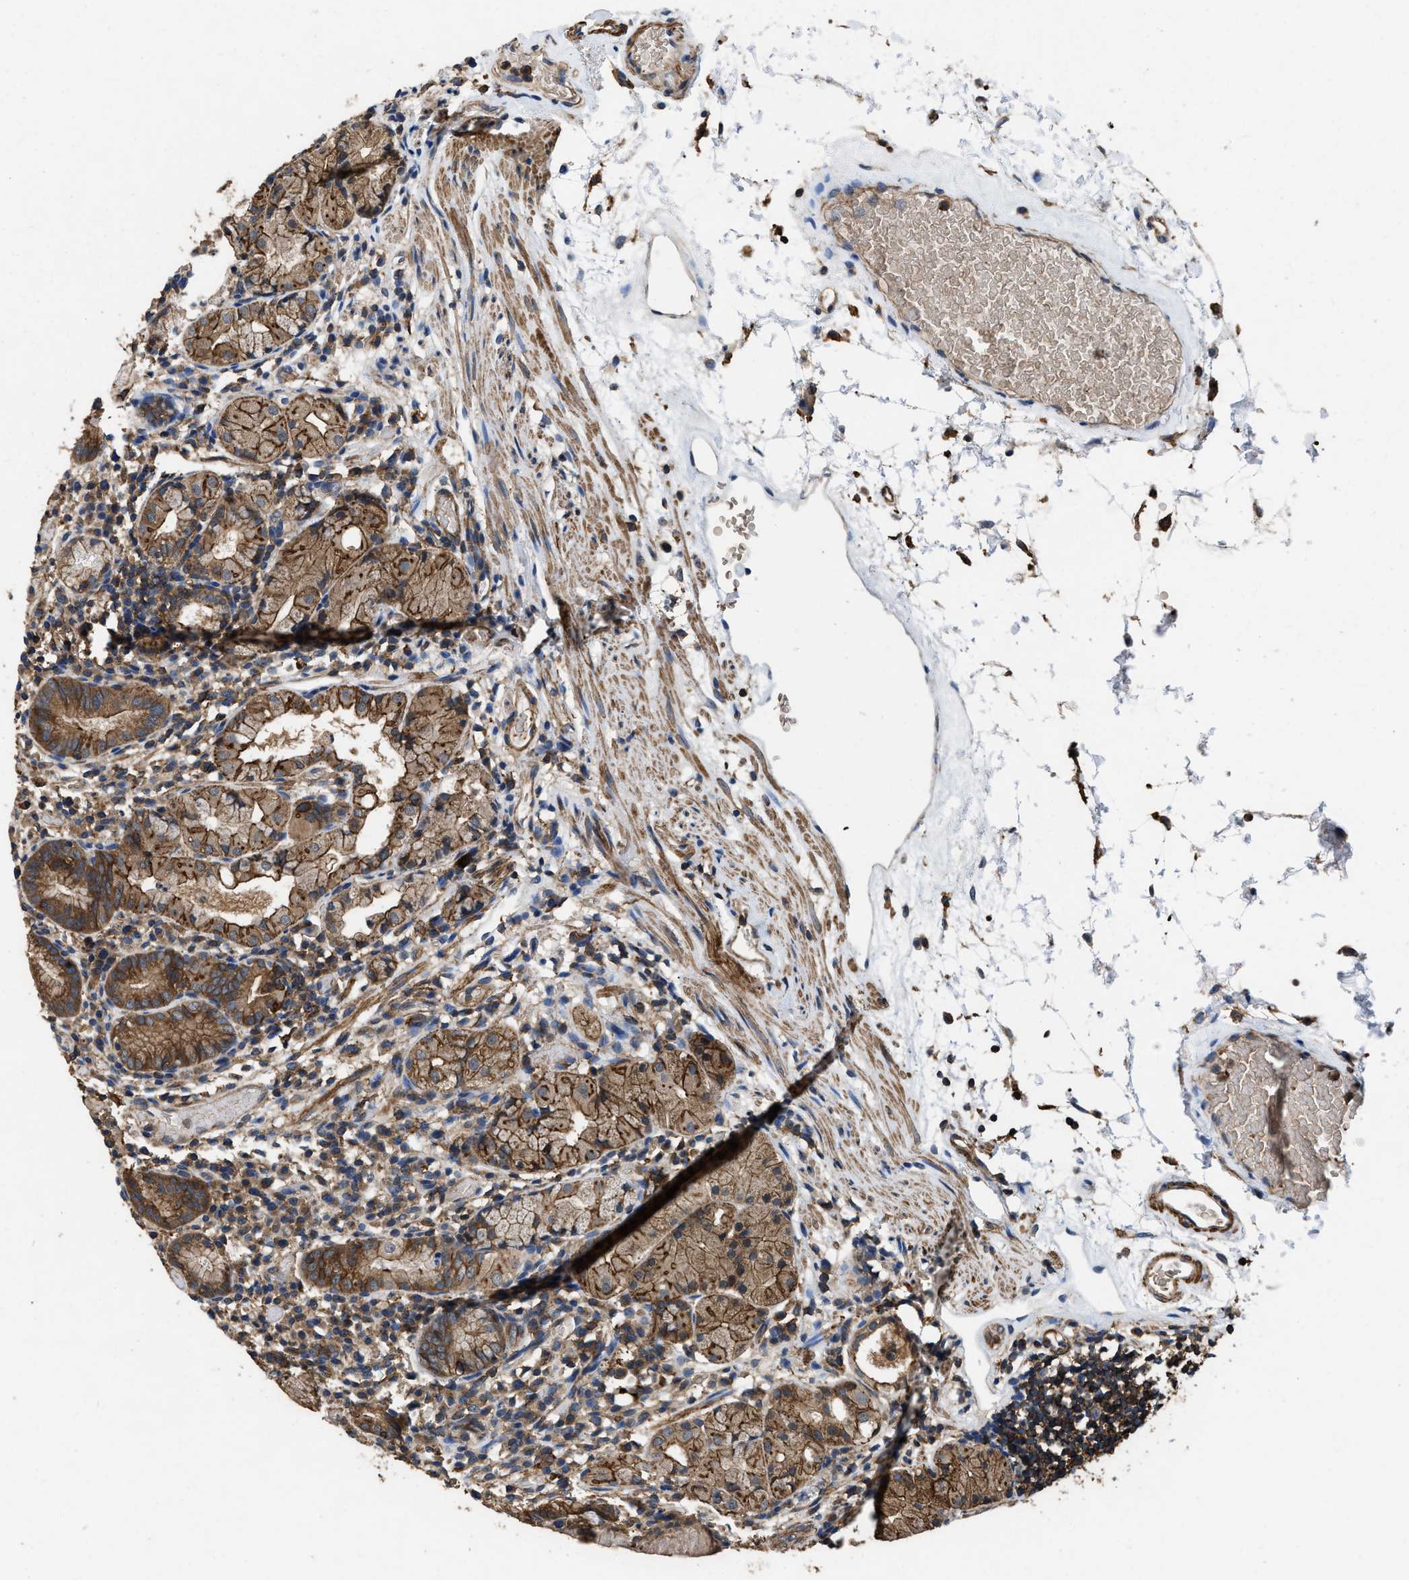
{"staining": {"intensity": "strong", "quantity": ">75%", "location": "cytoplasmic/membranous"}, "tissue": "stomach", "cell_type": "Glandular cells", "image_type": "normal", "snomed": [{"axis": "morphology", "description": "Normal tissue, NOS"}, {"axis": "topography", "description": "Stomach"}, {"axis": "topography", "description": "Stomach, lower"}], "caption": "Strong cytoplasmic/membranous protein positivity is seen in approximately >75% of glandular cells in stomach.", "gene": "LINGO2", "patient": {"sex": "female", "age": 75}}